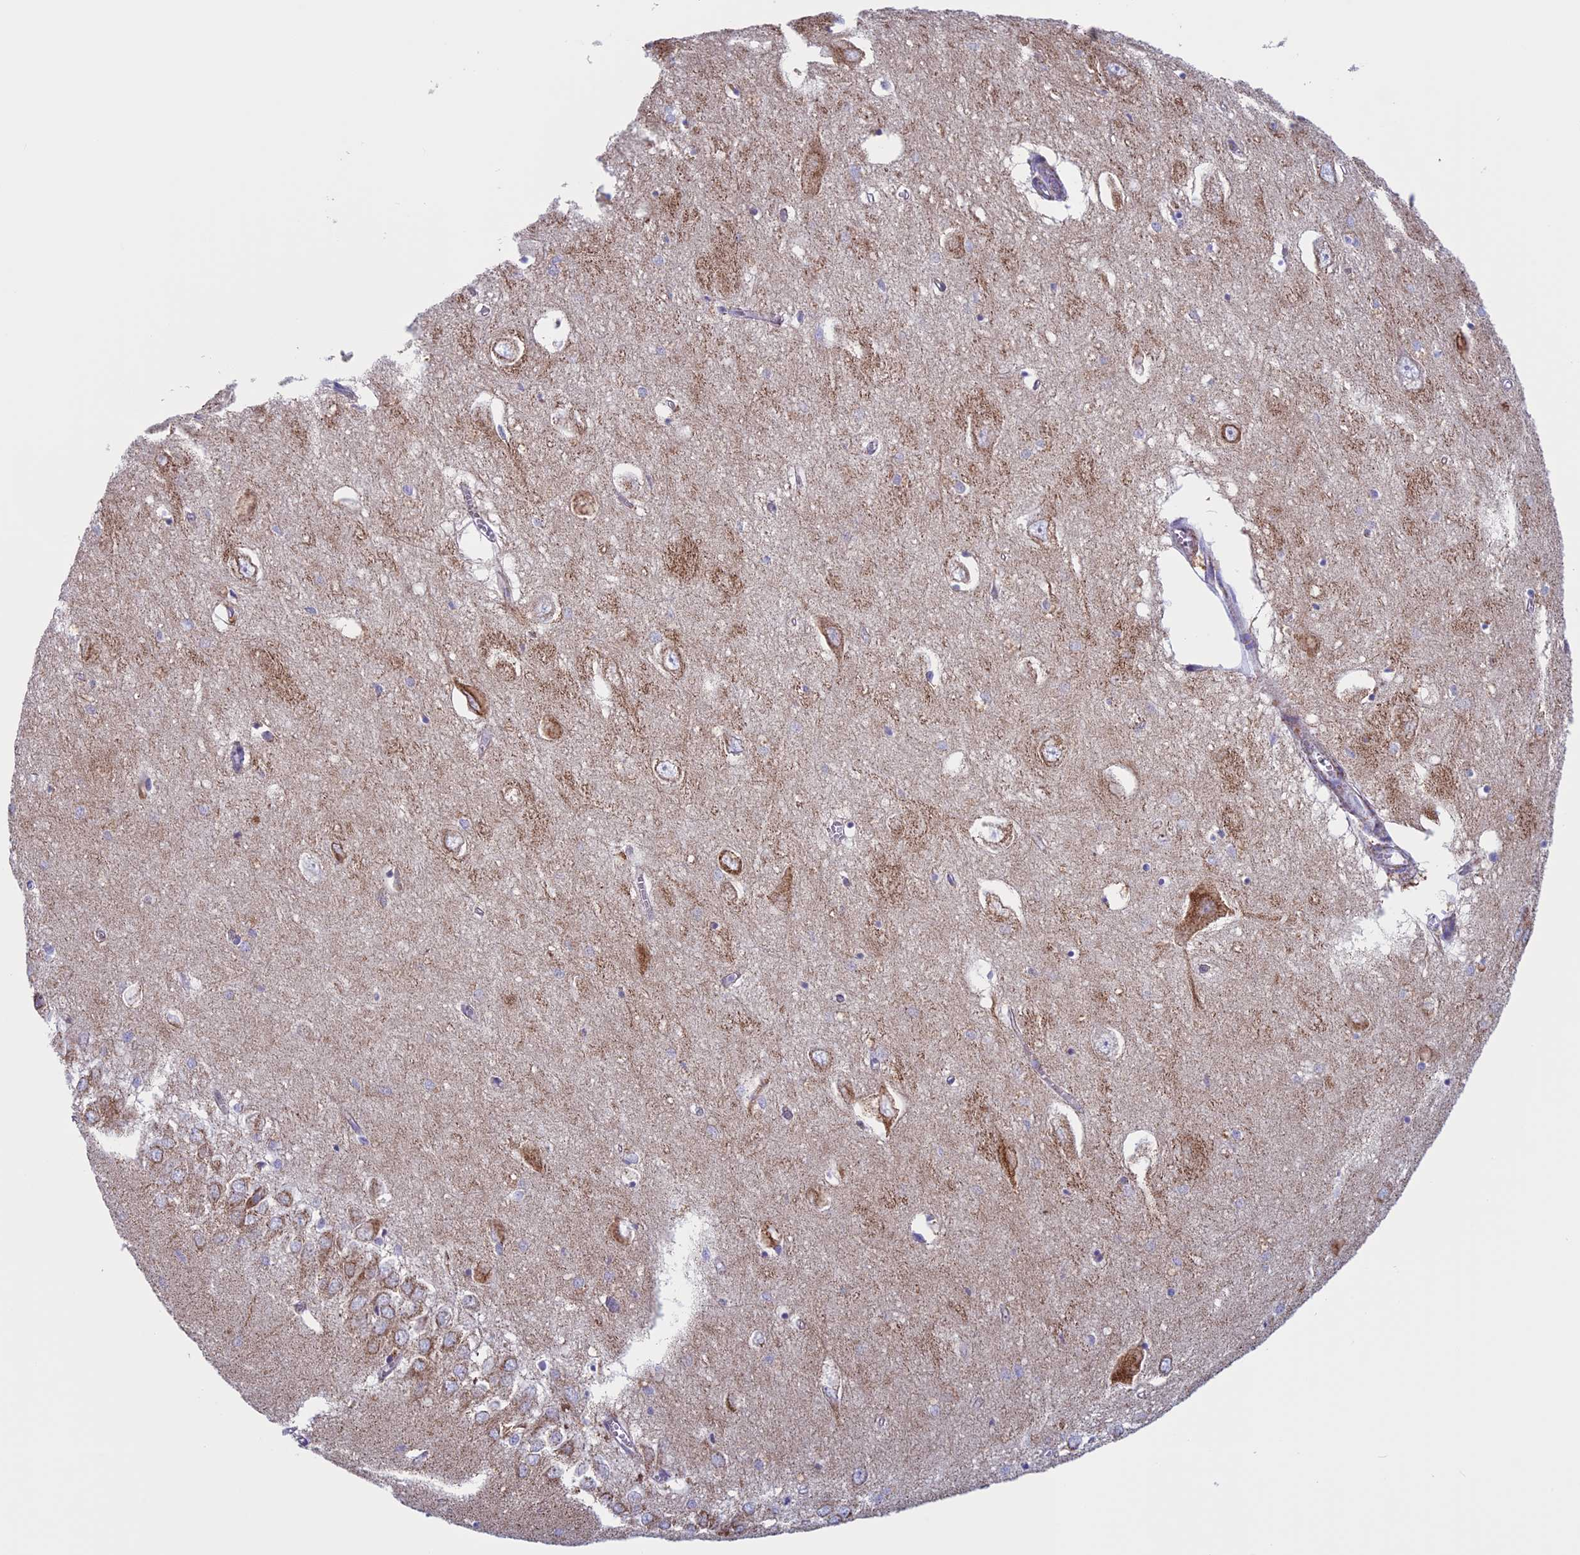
{"staining": {"intensity": "weak", "quantity": "<25%", "location": "cytoplasmic/membranous"}, "tissue": "hippocampus", "cell_type": "Glial cells", "image_type": "normal", "snomed": [{"axis": "morphology", "description": "Normal tissue, NOS"}, {"axis": "topography", "description": "Hippocampus"}], "caption": "Image shows no protein positivity in glial cells of normal hippocampus.", "gene": "NDUFB9", "patient": {"sex": "female", "age": 64}}